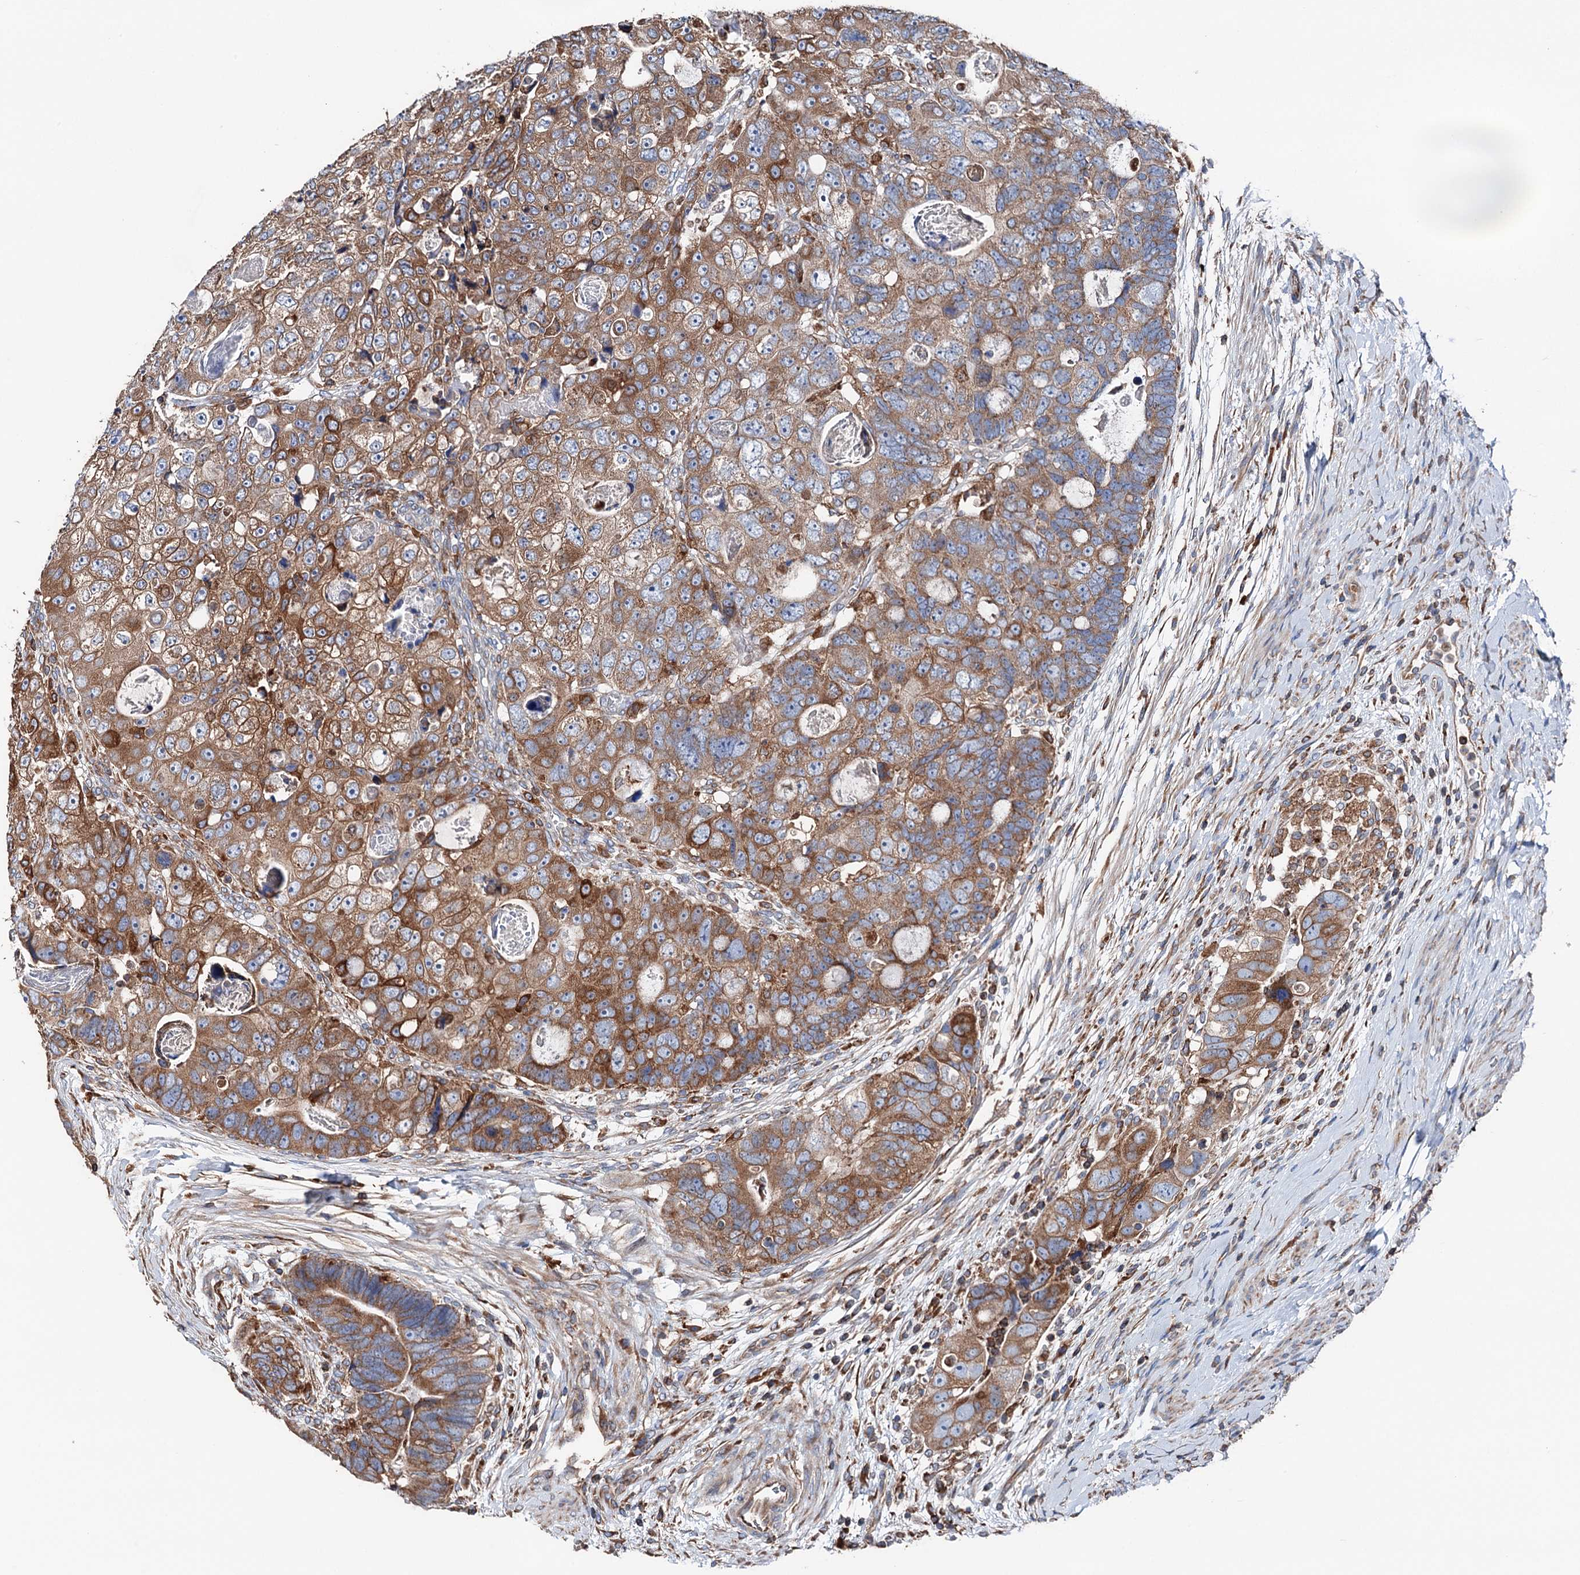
{"staining": {"intensity": "moderate", "quantity": ">75%", "location": "cytoplasmic/membranous"}, "tissue": "colorectal cancer", "cell_type": "Tumor cells", "image_type": "cancer", "snomed": [{"axis": "morphology", "description": "Adenocarcinoma, NOS"}, {"axis": "topography", "description": "Rectum"}], "caption": "Protein expression analysis of colorectal cancer exhibits moderate cytoplasmic/membranous staining in about >75% of tumor cells. Nuclei are stained in blue.", "gene": "ERP29", "patient": {"sex": "male", "age": 59}}